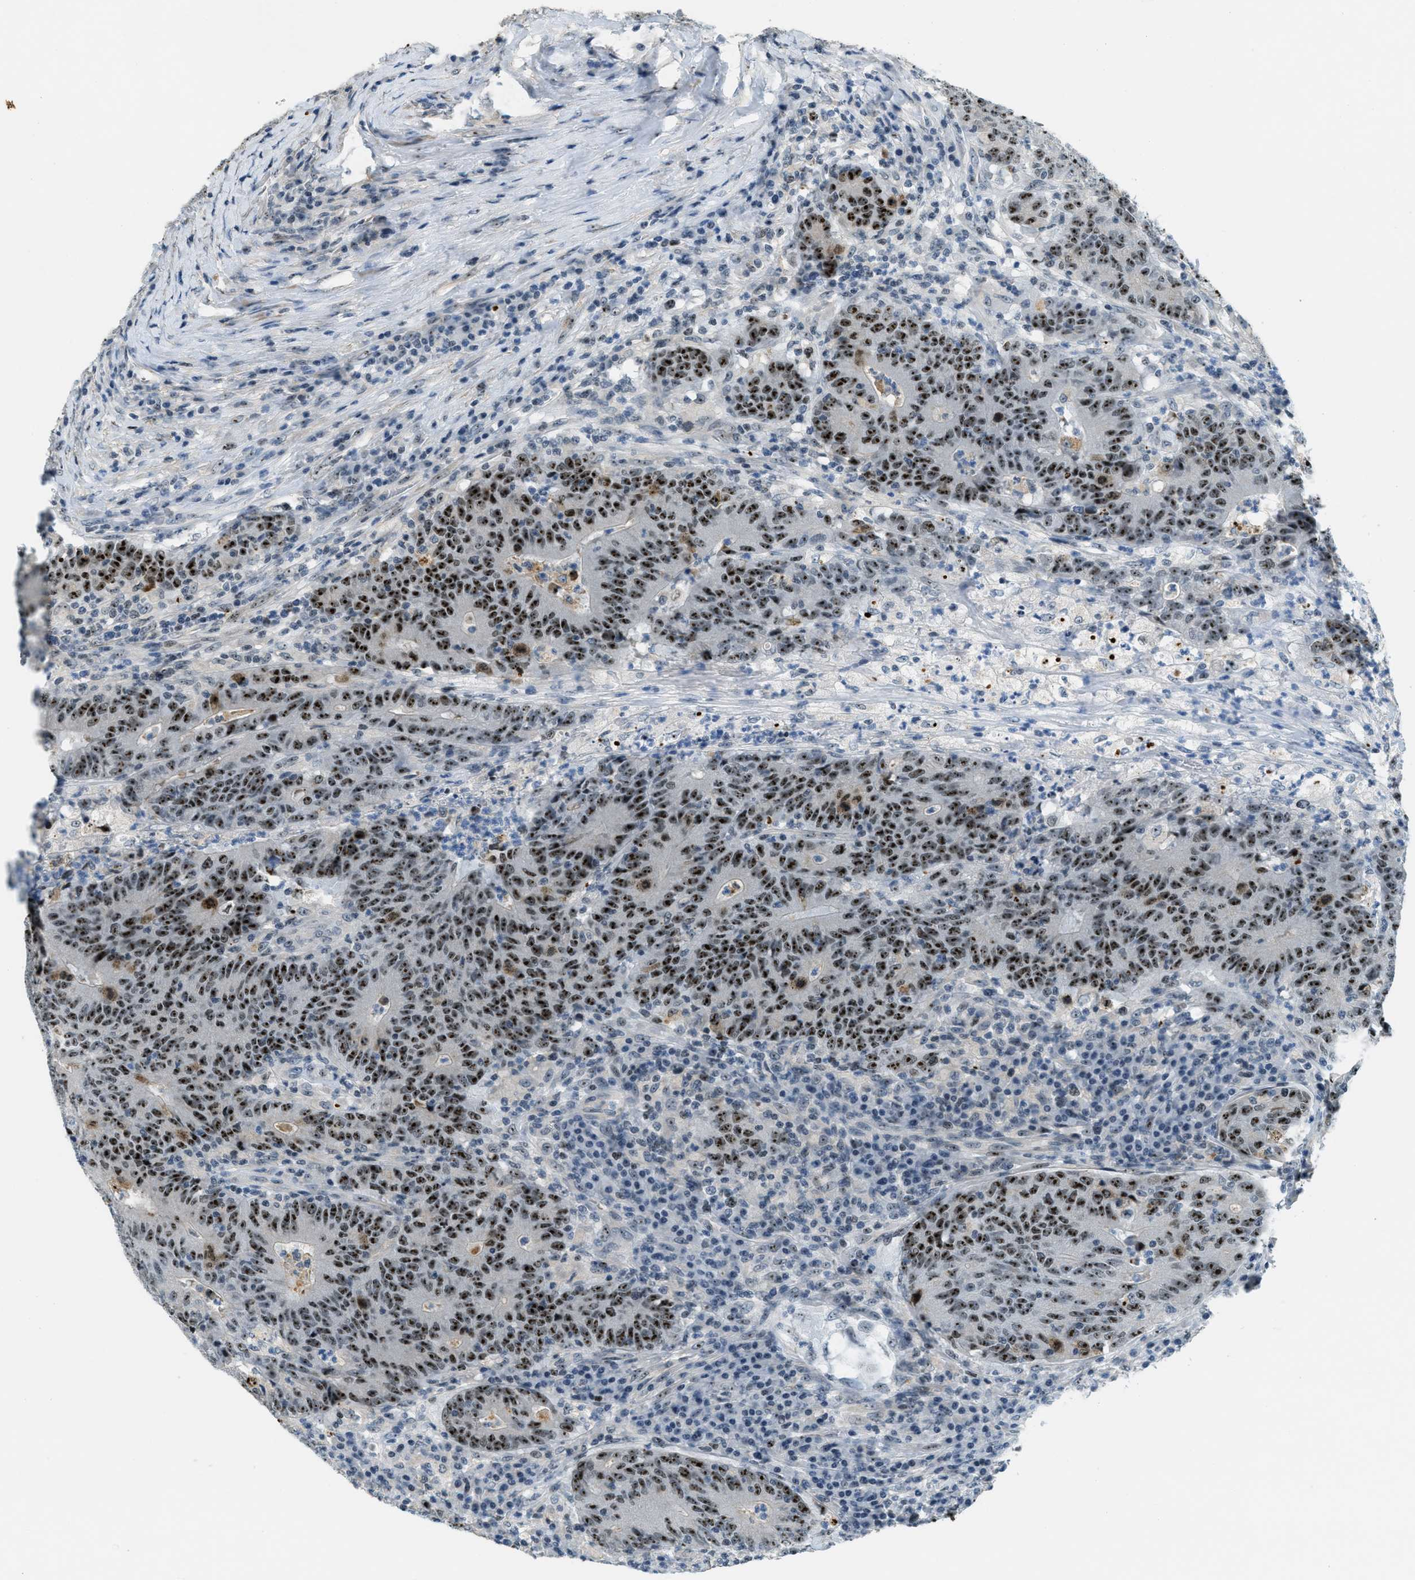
{"staining": {"intensity": "strong", "quantity": ">75%", "location": "nuclear"}, "tissue": "colorectal cancer", "cell_type": "Tumor cells", "image_type": "cancer", "snomed": [{"axis": "morphology", "description": "Normal tissue, NOS"}, {"axis": "morphology", "description": "Adenocarcinoma, NOS"}, {"axis": "topography", "description": "Colon"}], "caption": "There is high levels of strong nuclear expression in tumor cells of colorectal cancer (adenocarcinoma), as demonstrated by immunohistochemical staining (brown color).", "gene": "DDX47", "patient": {"sex": "female", "age": 75}}